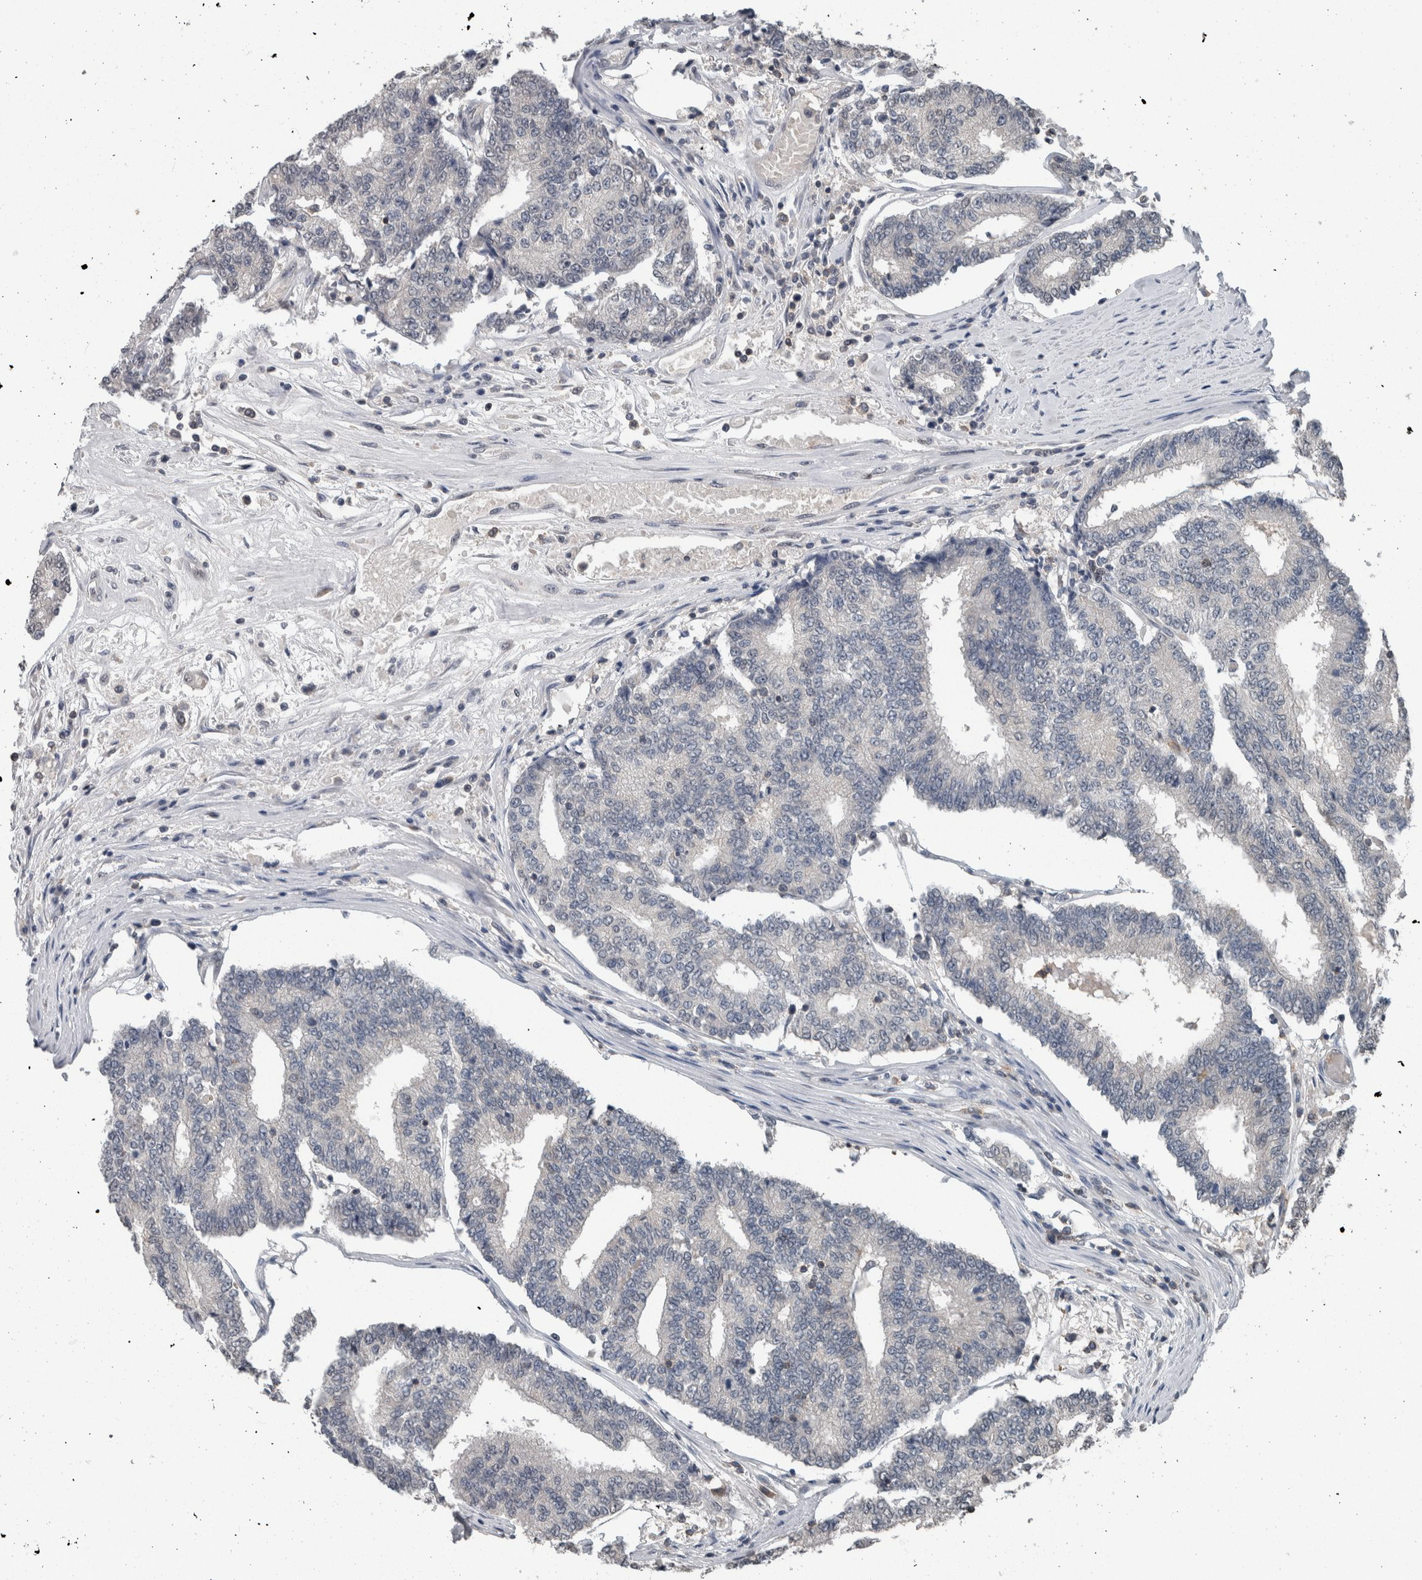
{"staining": {"intensity": "negative", "quantity": "none", "location": "none"}, "tissue": "prostate cancer", "cell_type": "Tumor cells", "image_type": "cancer", "snomed": [{"axis": "morphology", "description": "Normal tissue, NOS"}, {"axis": "morphology", "description": "Adenocarcinoma, High grade"}, {"axis": "topography", "description": "Prostate"}, {"axis": "topography", "description": "Seminal veicle"}], "caption": "The micrograph reveals no staining of tumor cells in prostate cancer. (DAB (3,3'-diaminobenzidine) IHC with hematoxylin counter stain).", "gene": "MAFF", "patient": {"sex": "male", "age": 55}}